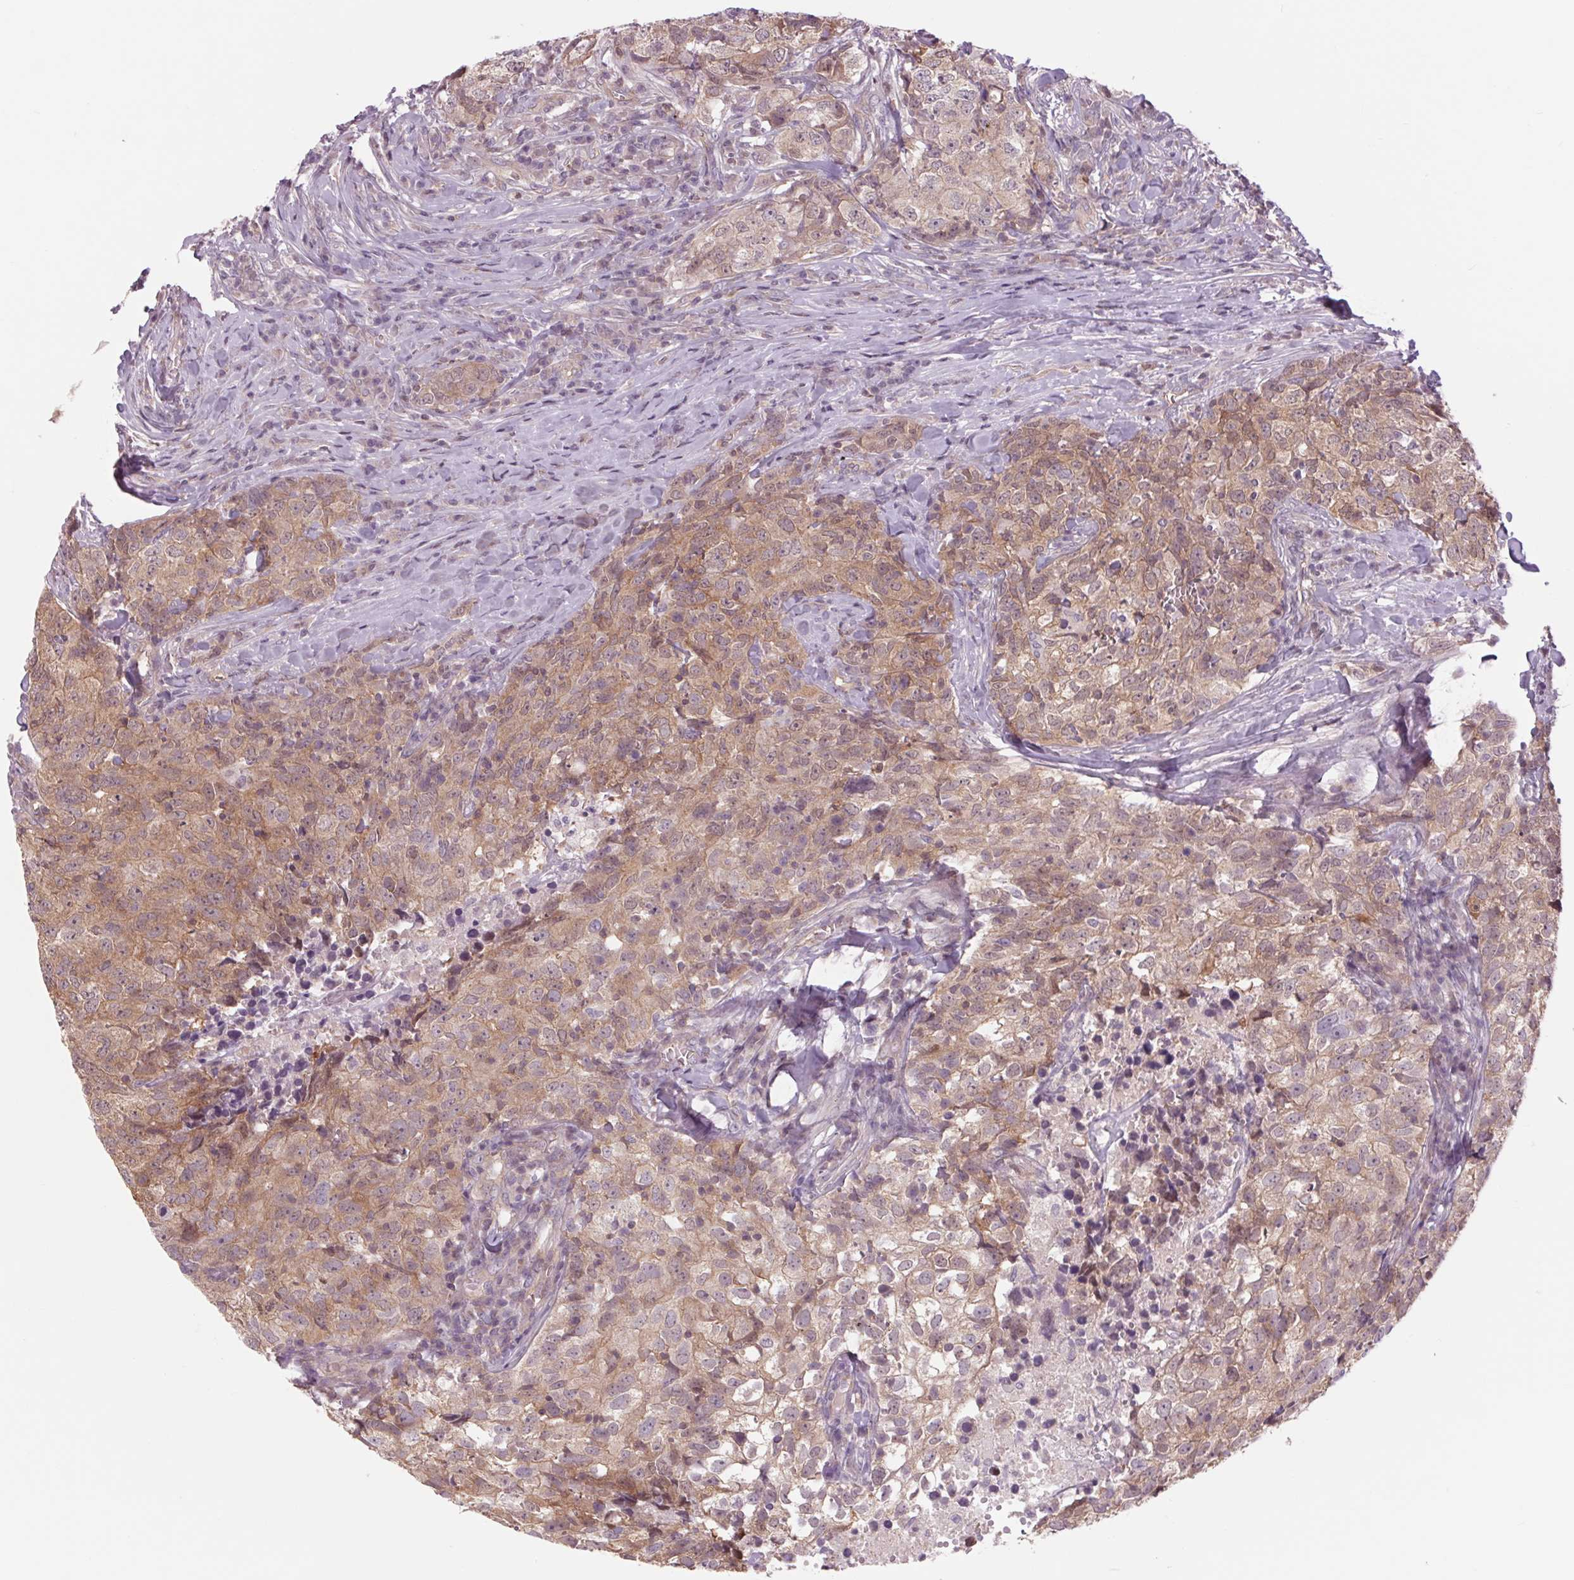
{"staining": {"intensity": "weak", "quantity": ">75%", "location": "cytoplasmic/membranous"}, "tissue": "breast cancer", "cell_type": "Tumor cells", "image_type": "cancer", "snomed": [{"axis": "morphology", "description": "Duct carcinoma"}, {"axis": "topography", "description": "Breast"}], "caption": "Protein expression by immunohistochemistry shows weak cytoplasmic/membranous expression in approximately >75% of tumor cells in breast cancer (infiltrating ductal carcinoma). Immunohistochemistry (ihc) stains the protein in brown and the nuclei are stained blue.", "gene": "SH3RF2", "patient": {"sex": "female", "age": 30}}